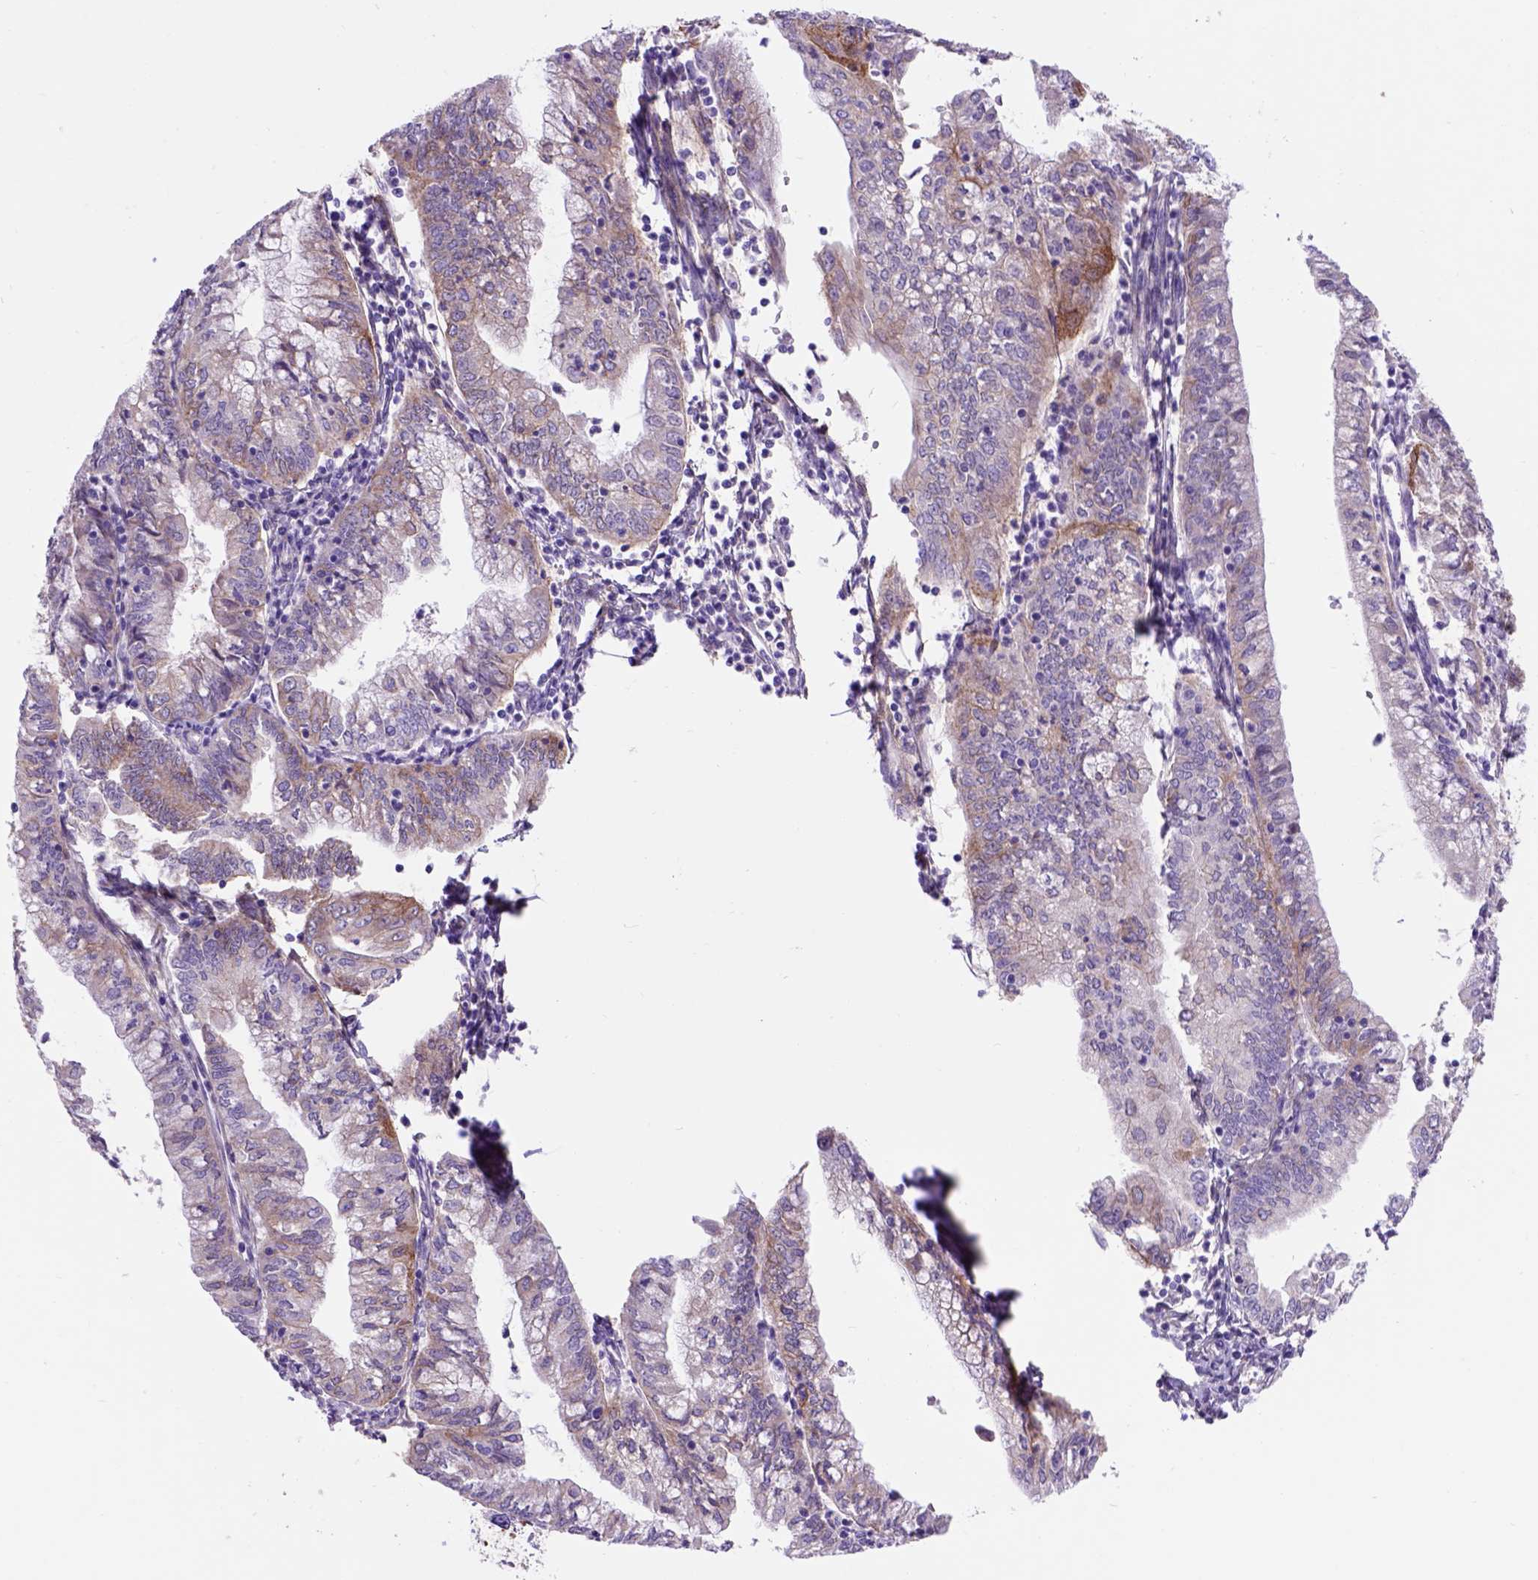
{"staining": {"intensity": "weak", "quantity": "25%-75%", "location": "cytoplasmic/membranous"}, "tissue": "endometrial cancer", "cell_type": "Tumor cells", "image_type": "cancer", "snomed": [{"axis": "morphology", "description": "Adenocarcinoma, NOS"}, {"axis": "topography", "description": "Endometrium"}], "caption": "Approximately 25%-75% of tumor cells in human endometrial adenocarcinoma reveal weak cytoplasmic/membranous protein staining as visualized by brown immunohistochemical staining.", "gene": "EGFR", "patient": {"sex": "female", "age": 55}}